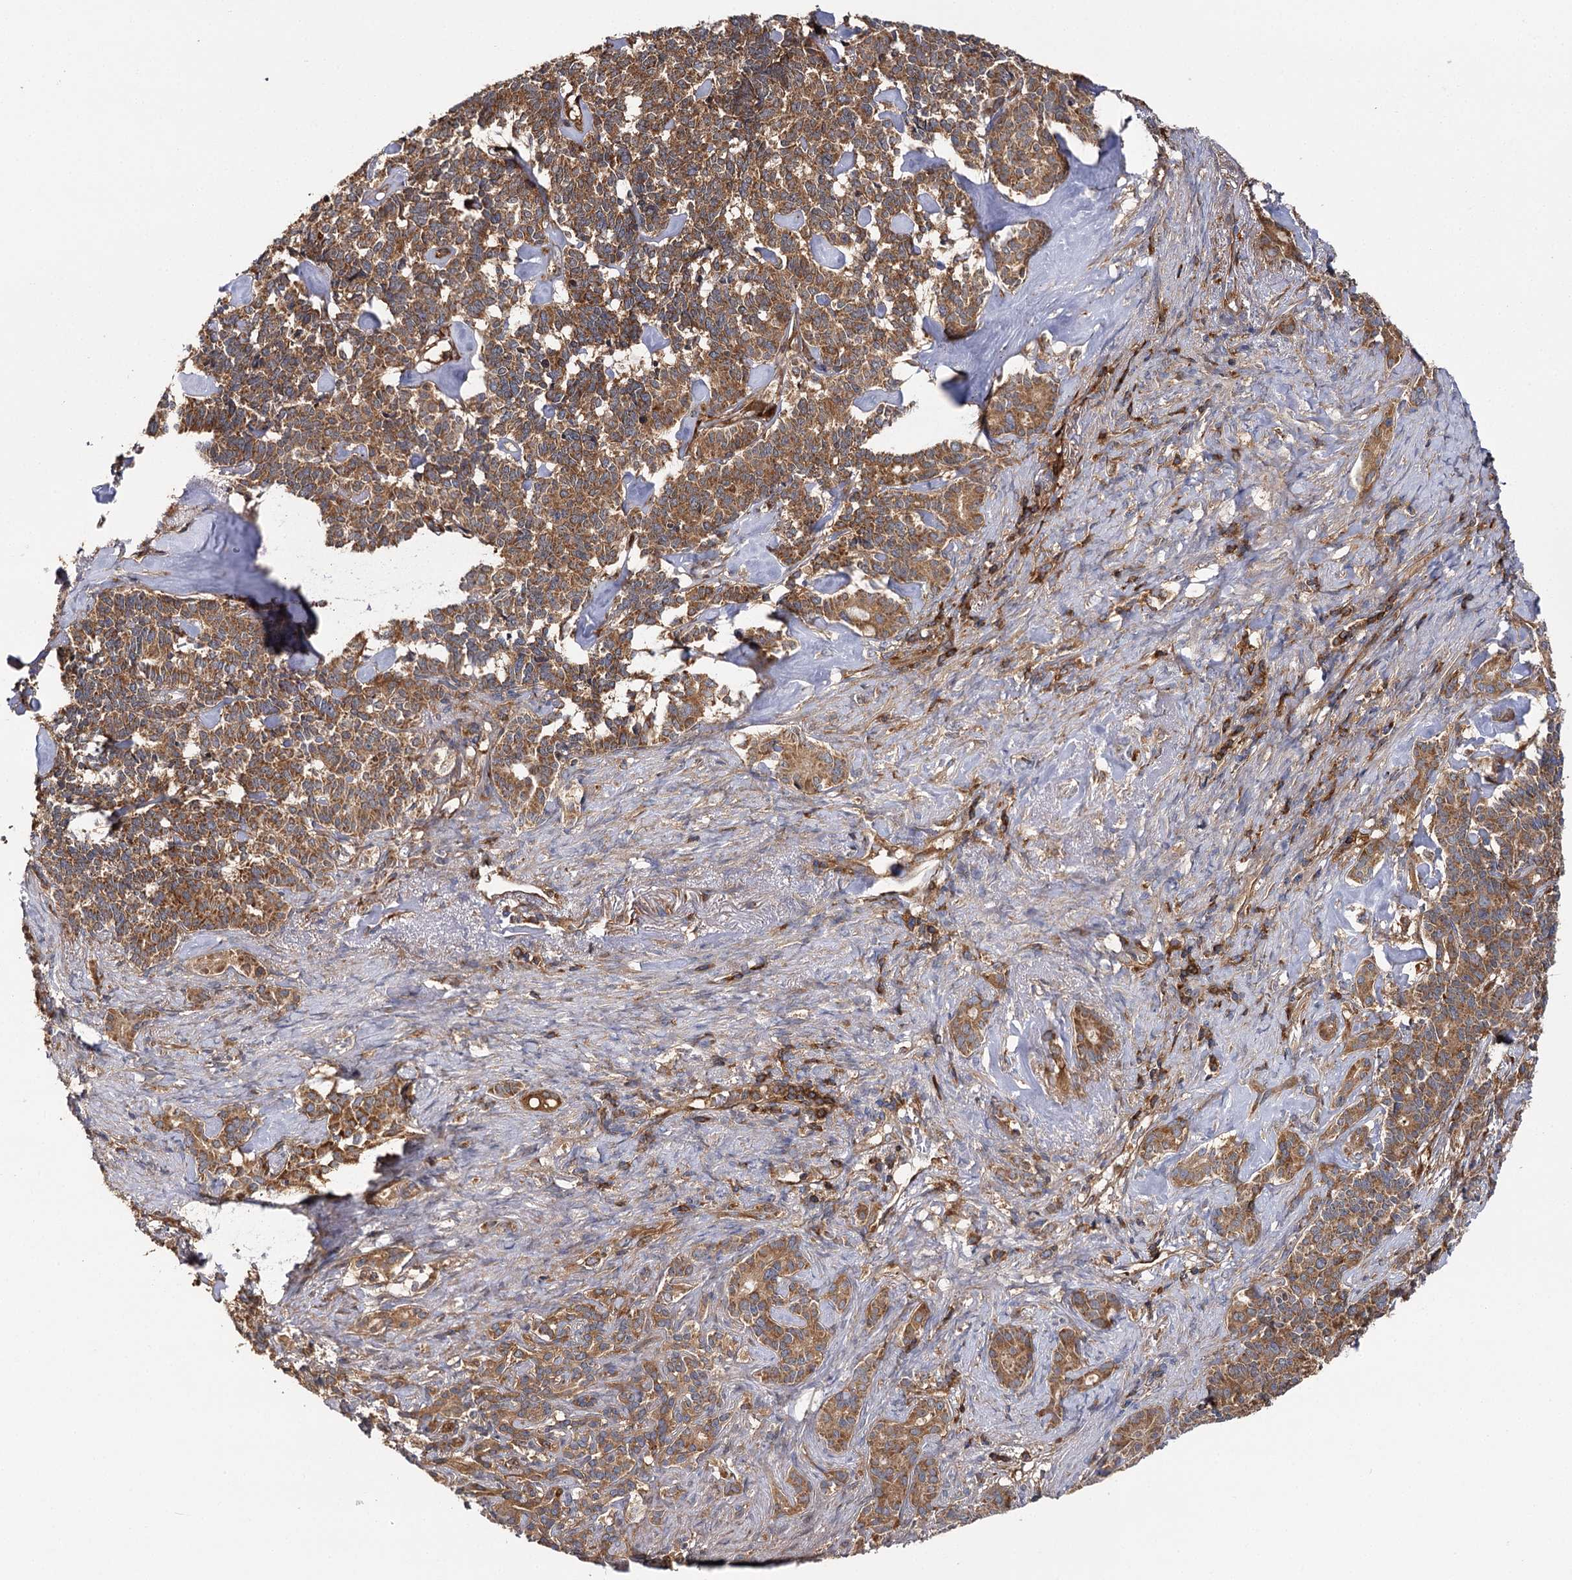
{"staining": {"intensity": "moderate", "quantity": ">75%", "location": "cytoplasmic/membranous"}, "tissue": "pancreatic cancer", "cell_type": "Tumor cells", "image_type": "cancer", "snomed": [{"axis": "morphology", "description": "Adenocarcinoma, NOS"}, {"axis": "topography", "description": "Pancreas"}], "caption": "A photomicrograph showing moderate cytoplasmic/membranous expression in about >75% of tumor cells in pancreatic cancer, as visualized by brown immunohistochemical staining.", "gene": "SEC24B", "patient": {"sex": "female", "age": 74}}